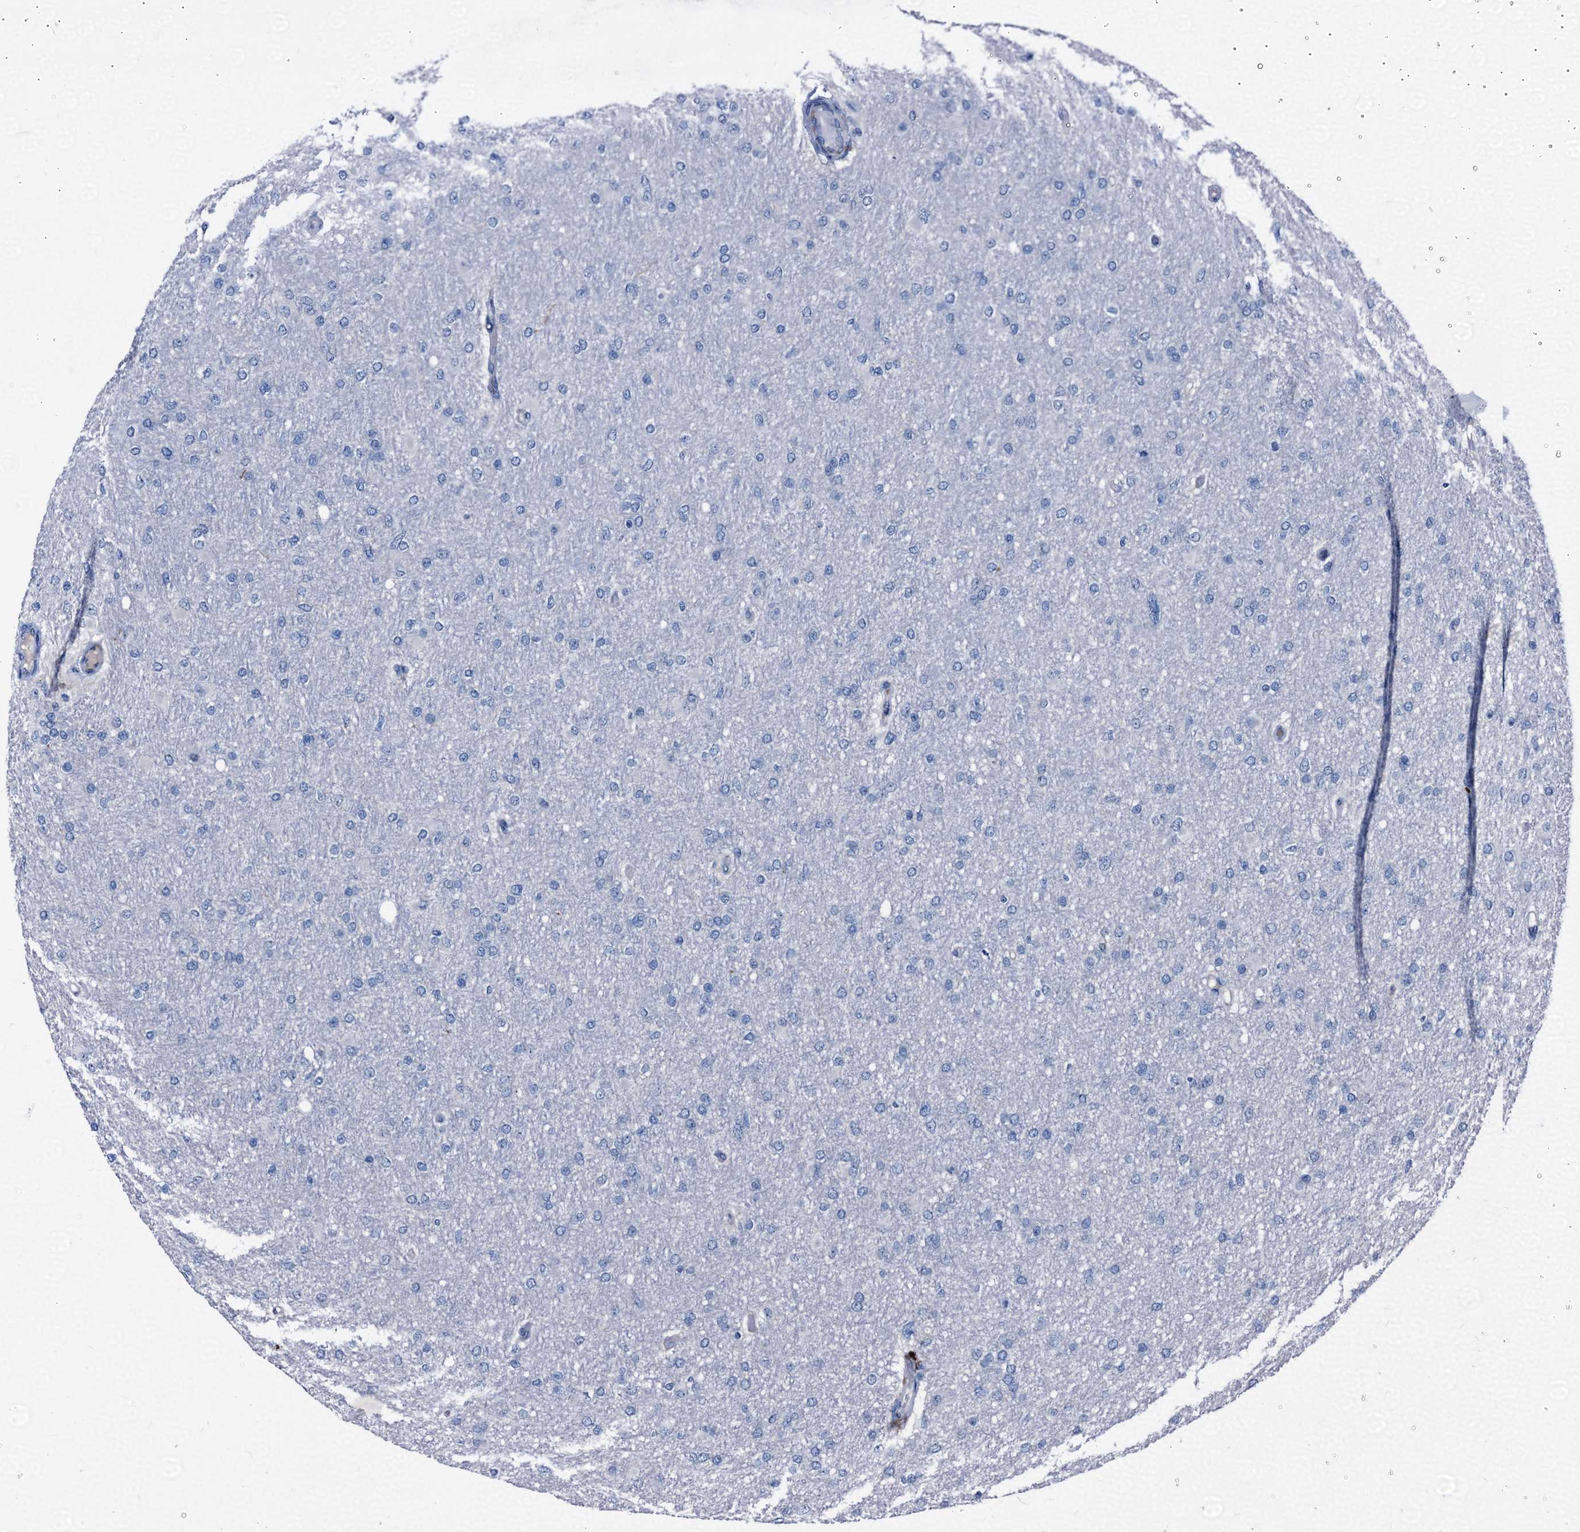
{"staining": {"intensity": "negative", "quantity": "none", "location": "none"}, "tissue": "glioma", "cell_type": "Tumor cells", "image_type": "cancer", "snomed": [{"axis": "morphology", "description": "Glioma, malignant, High grade"}, {"axis": "topography", "description": "Cerebral cortex"}], "caption": "Tumor cells show no significant positivity in high-grade glioma (malignant). Brightfield microscopy of IHC stained with DAB (brown) and hematoxylin (blue), captured at high magnification.", "gene": "EMG1", "patient": {"sex": "female", "age": 36}}